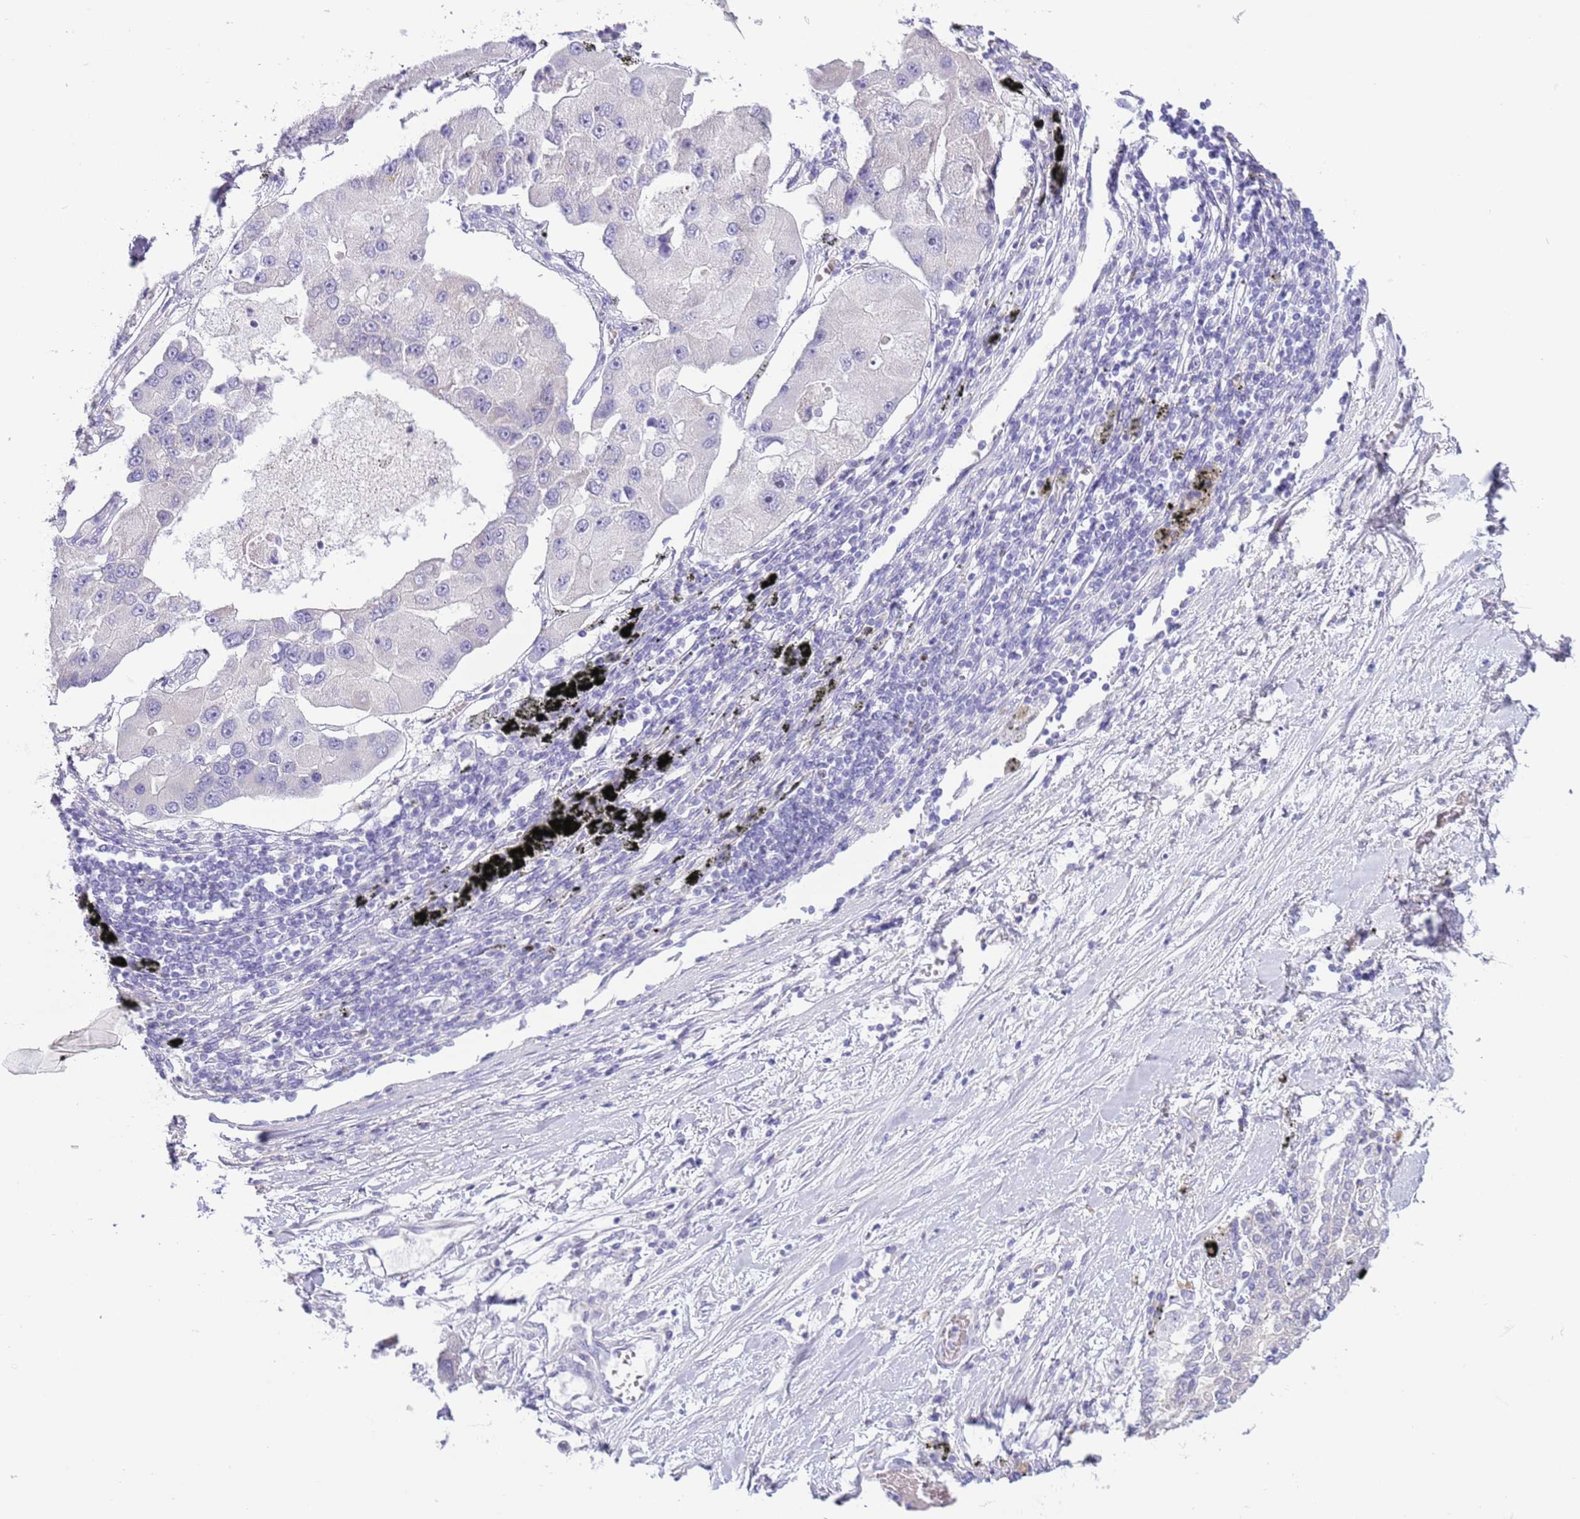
{"staining": {"intensity": "negative", "quantity": "none", "location": "none"}, "tissue": "lung cancer", "cell_type": "Tumor cells", "image_type": "cancer", "snomed": [{"axis": "morphology", "description": "Adenocarcinoma, NOS"}, {"axis": "topography", "description": "Lung"}], "caption": "Human lung adenocarcinoma stained for a protein using IHC reveals no positivity in tumor cells.", "gene": "TOX2", "patient": {"sex": "female", "age": 54}}